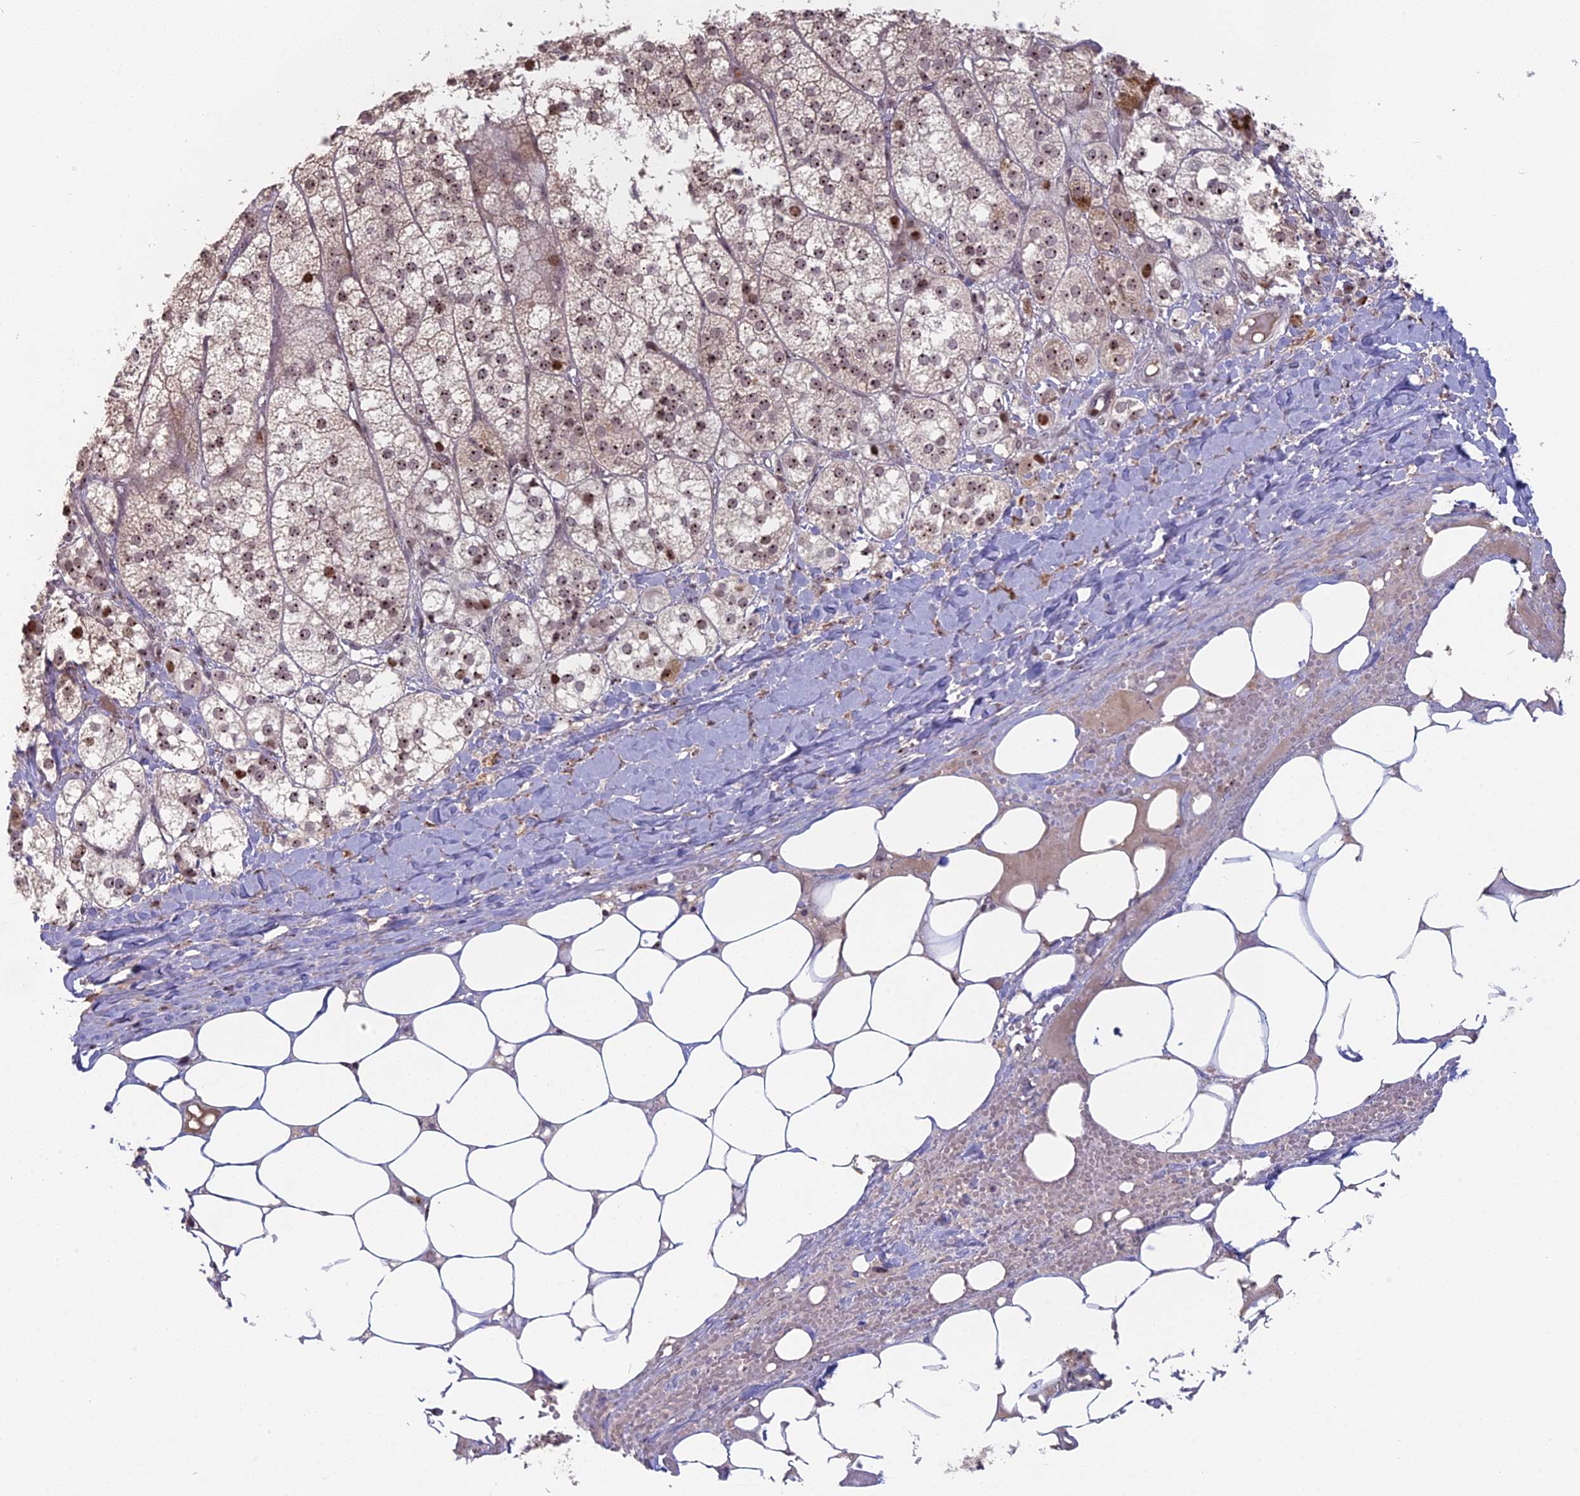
{"staining": {"intensity": "moderate", "quantity": ">75%", "location": "nuclear"}, "tissue": "adrenal gland", "cell_type": "Glandular cells", "image_type": "normal", "snomed": [{"axis": "morphology", "description": "Normal tissue, NOS"}, {"axis": "topography", "description": "Adrenal gland"}], "caption": "Immunohistochemical staining of unremarkable adrenal gland demonstrates >75% levels of moderate nuclear protein positivity in approximately >75% of glandular cells. Immunohistochemistry (ihc) stains the protein of interest in brown and the nuclei are stained blue.", "gene": "FAM131A", "patient": {"sex": "female", "age": 61}}